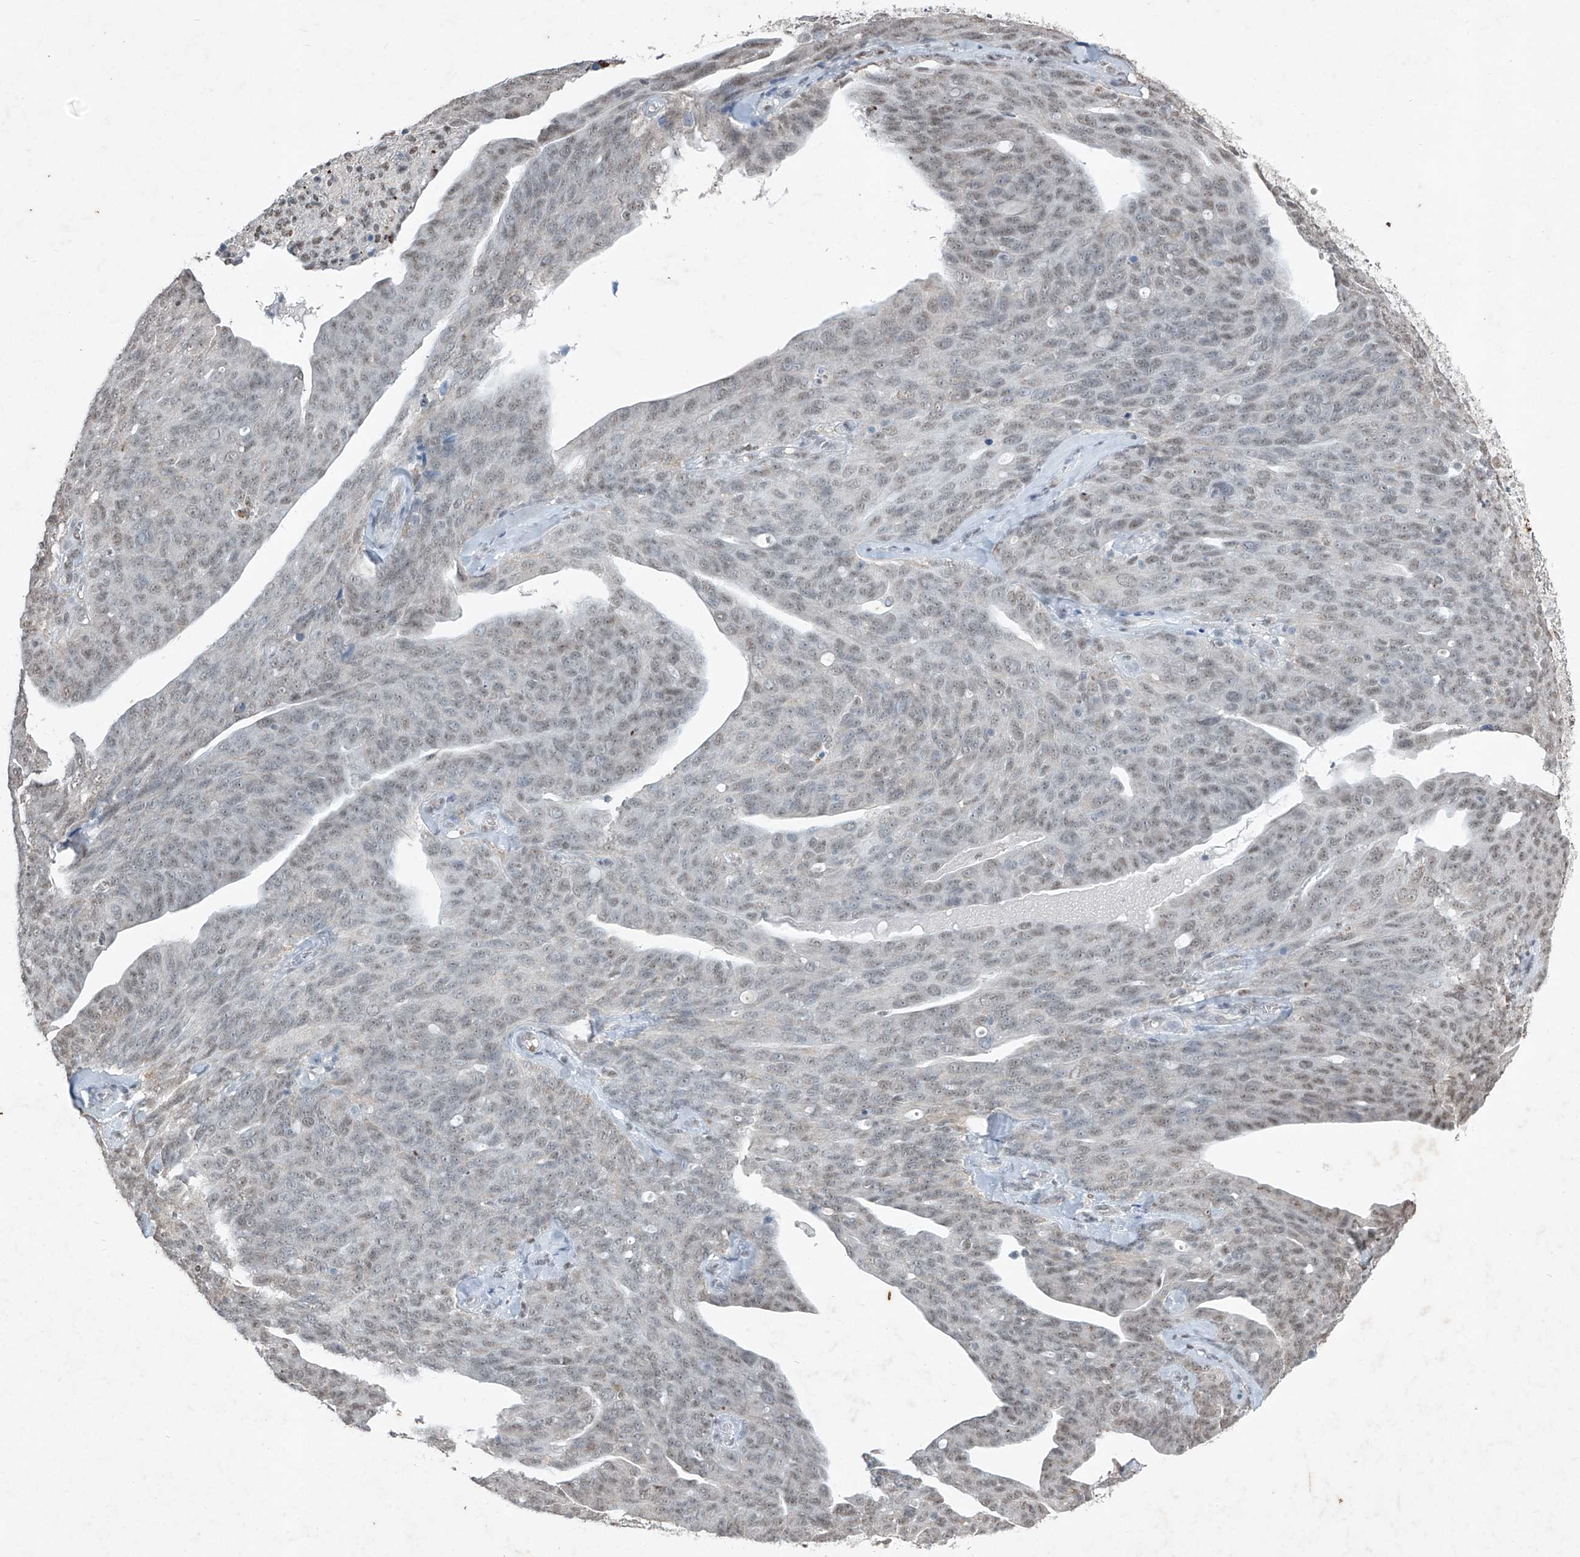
{"staining": {"intensity": "negative", "quantity": "none", "location": "none"}, "tissue": "ovarian cancer", "cell_type": "Tumor cells", "image_type": "cancer", "snomed": [{"axis": "morphology", "description": "Carcinoma, endometroid"}, {"axis": "topography", "description": "Ovary"}], "caption": "DAB immunohistochemical staining of ovarian cancer (endometroid carcinoma) exhibits no significant positivity in tumor cells.", "gene": "TFEC", "patient": {"sex": "female", "age": 60}}